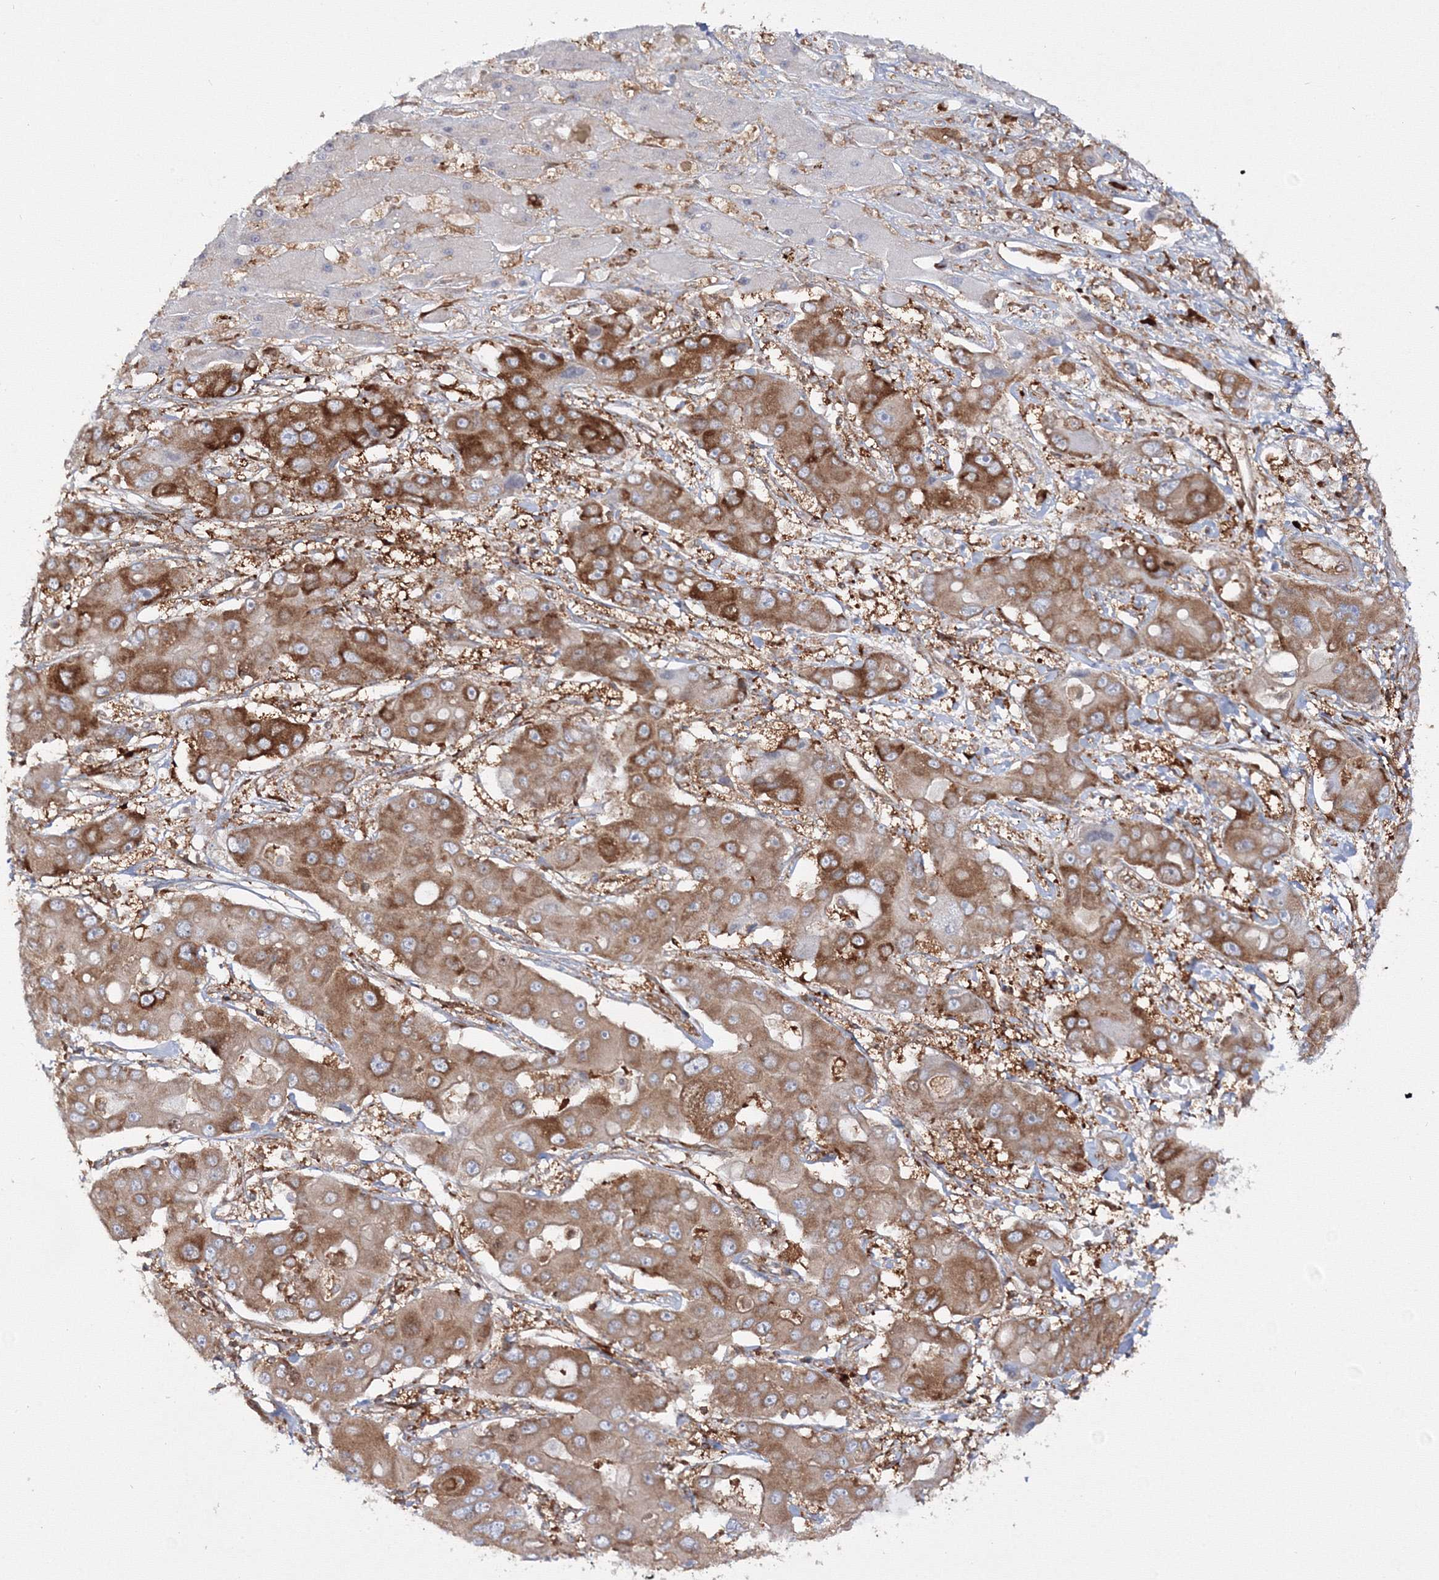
{"staining": {"intensity": "moderate", "quantity": ">75%", "location": "cytoplasmic/membranous"}, "tissue": "liver cancer", "cell_type": "Tumor cells", "image_type": "cancer", "snomed": [{"axis": "morphology", "description": "Cholangiocarcinoma"}, {"axis": "topography", "description": "Liver"}], "caption": "The micrograph reveals immunohistochemical staining of liver cancer (cholangiocarcinoma). There is moderate cytoplasmic/membranous expression is seen in approximately >75% of tumor cells.", "gene": "HARS1", "patient": {"sex": "male", "age": 67}}